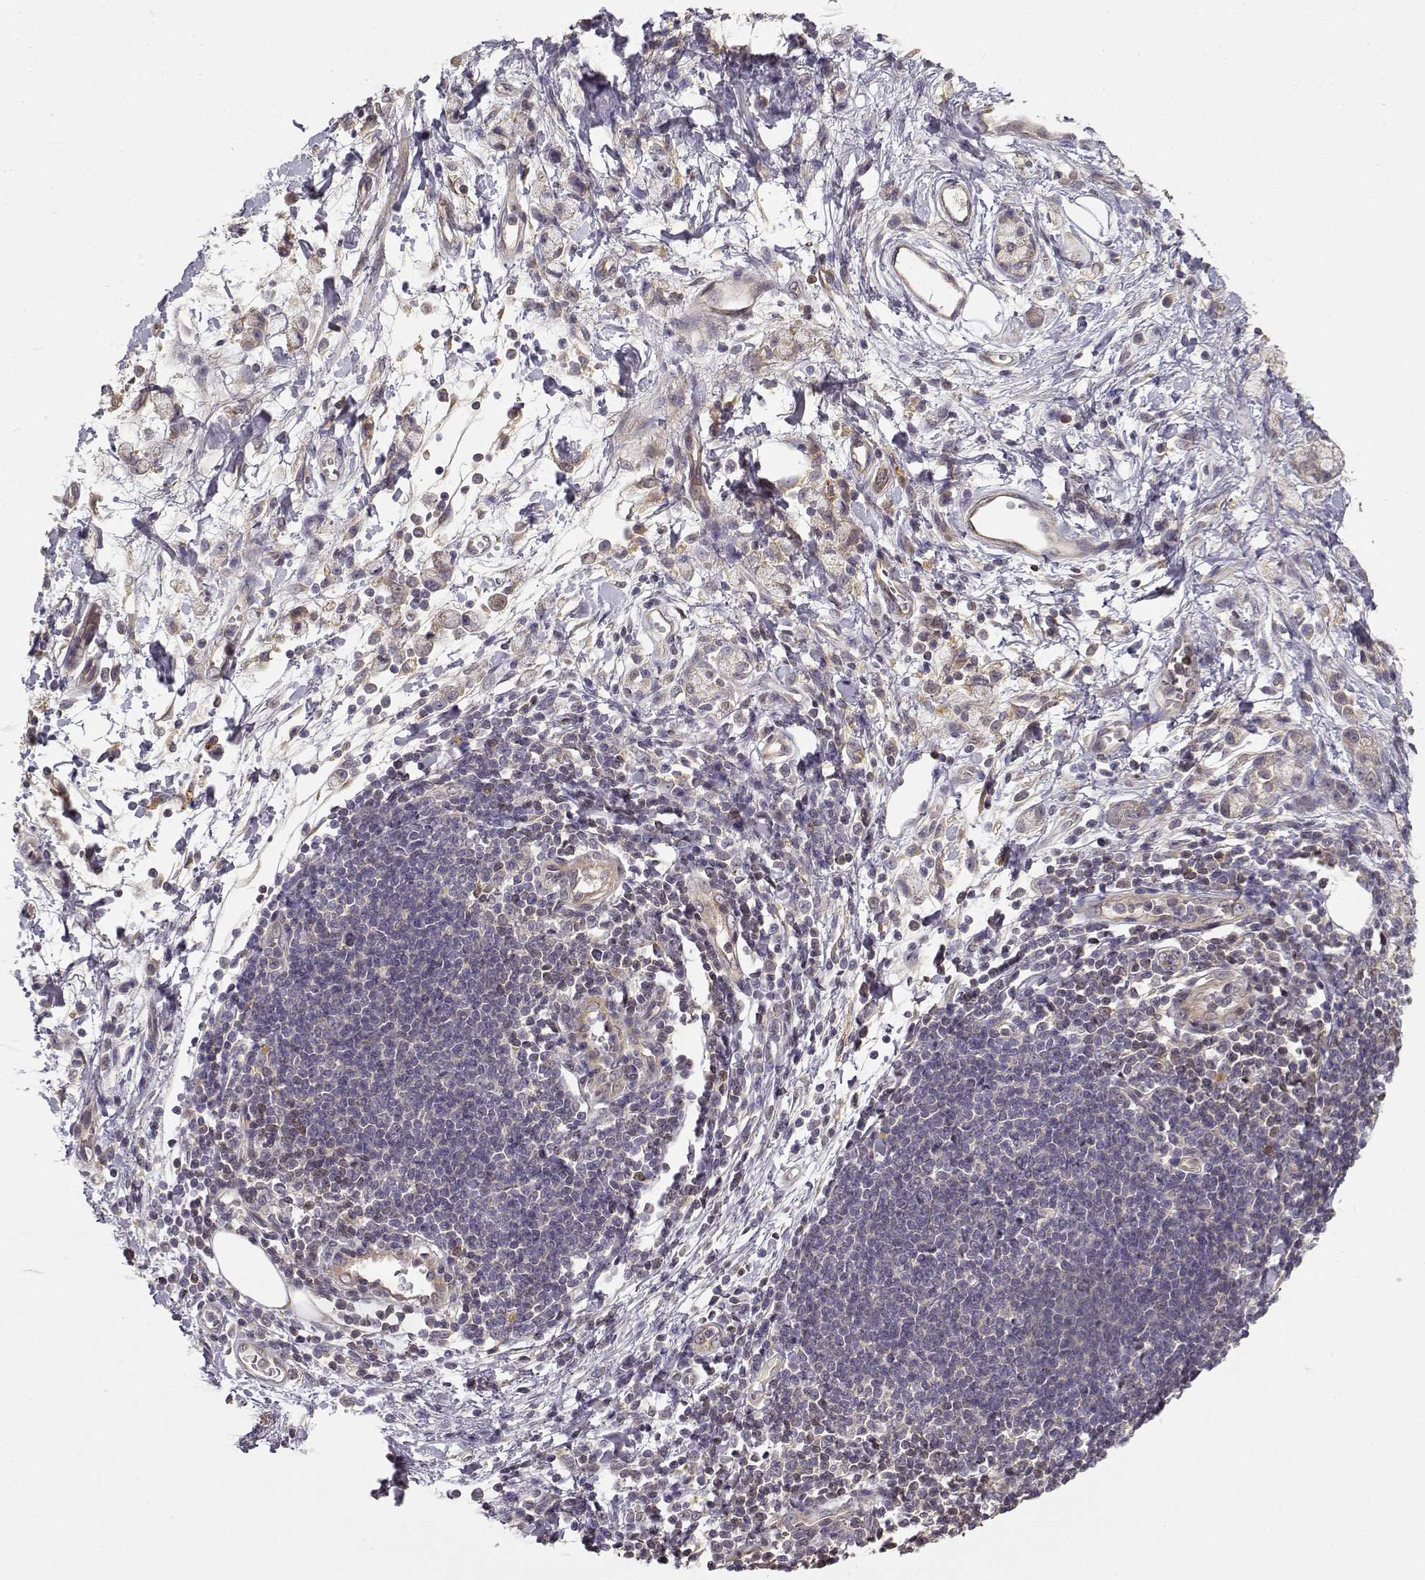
{"staining": {"intensity": "weak", "quantity": "<25%", "location": "cytoplasmic/membranous"}, "tissue": "stomach cancer", "cell_type": "Tumor cells", "image_type": "cancer", "snomed": [{"axis": "morphology", "description": "Adenocarcinoma, NOS"}, {"axis": "topography", "description": "Stomach"}], "caption": "Immunohistochemistry image of neoplastic tissue: human adenocarcinoma (stomach) stained with DAB (3,3'-diaminobenzidine) exhibits no significant protein expression in tumor cells. (Brightfield microscopy of DAB (3,3'-diaminobenzidine) immunohistochemistry at high magnification).", "gene": "CRIM1", "patient": {"sex": "male", "age": 58}}